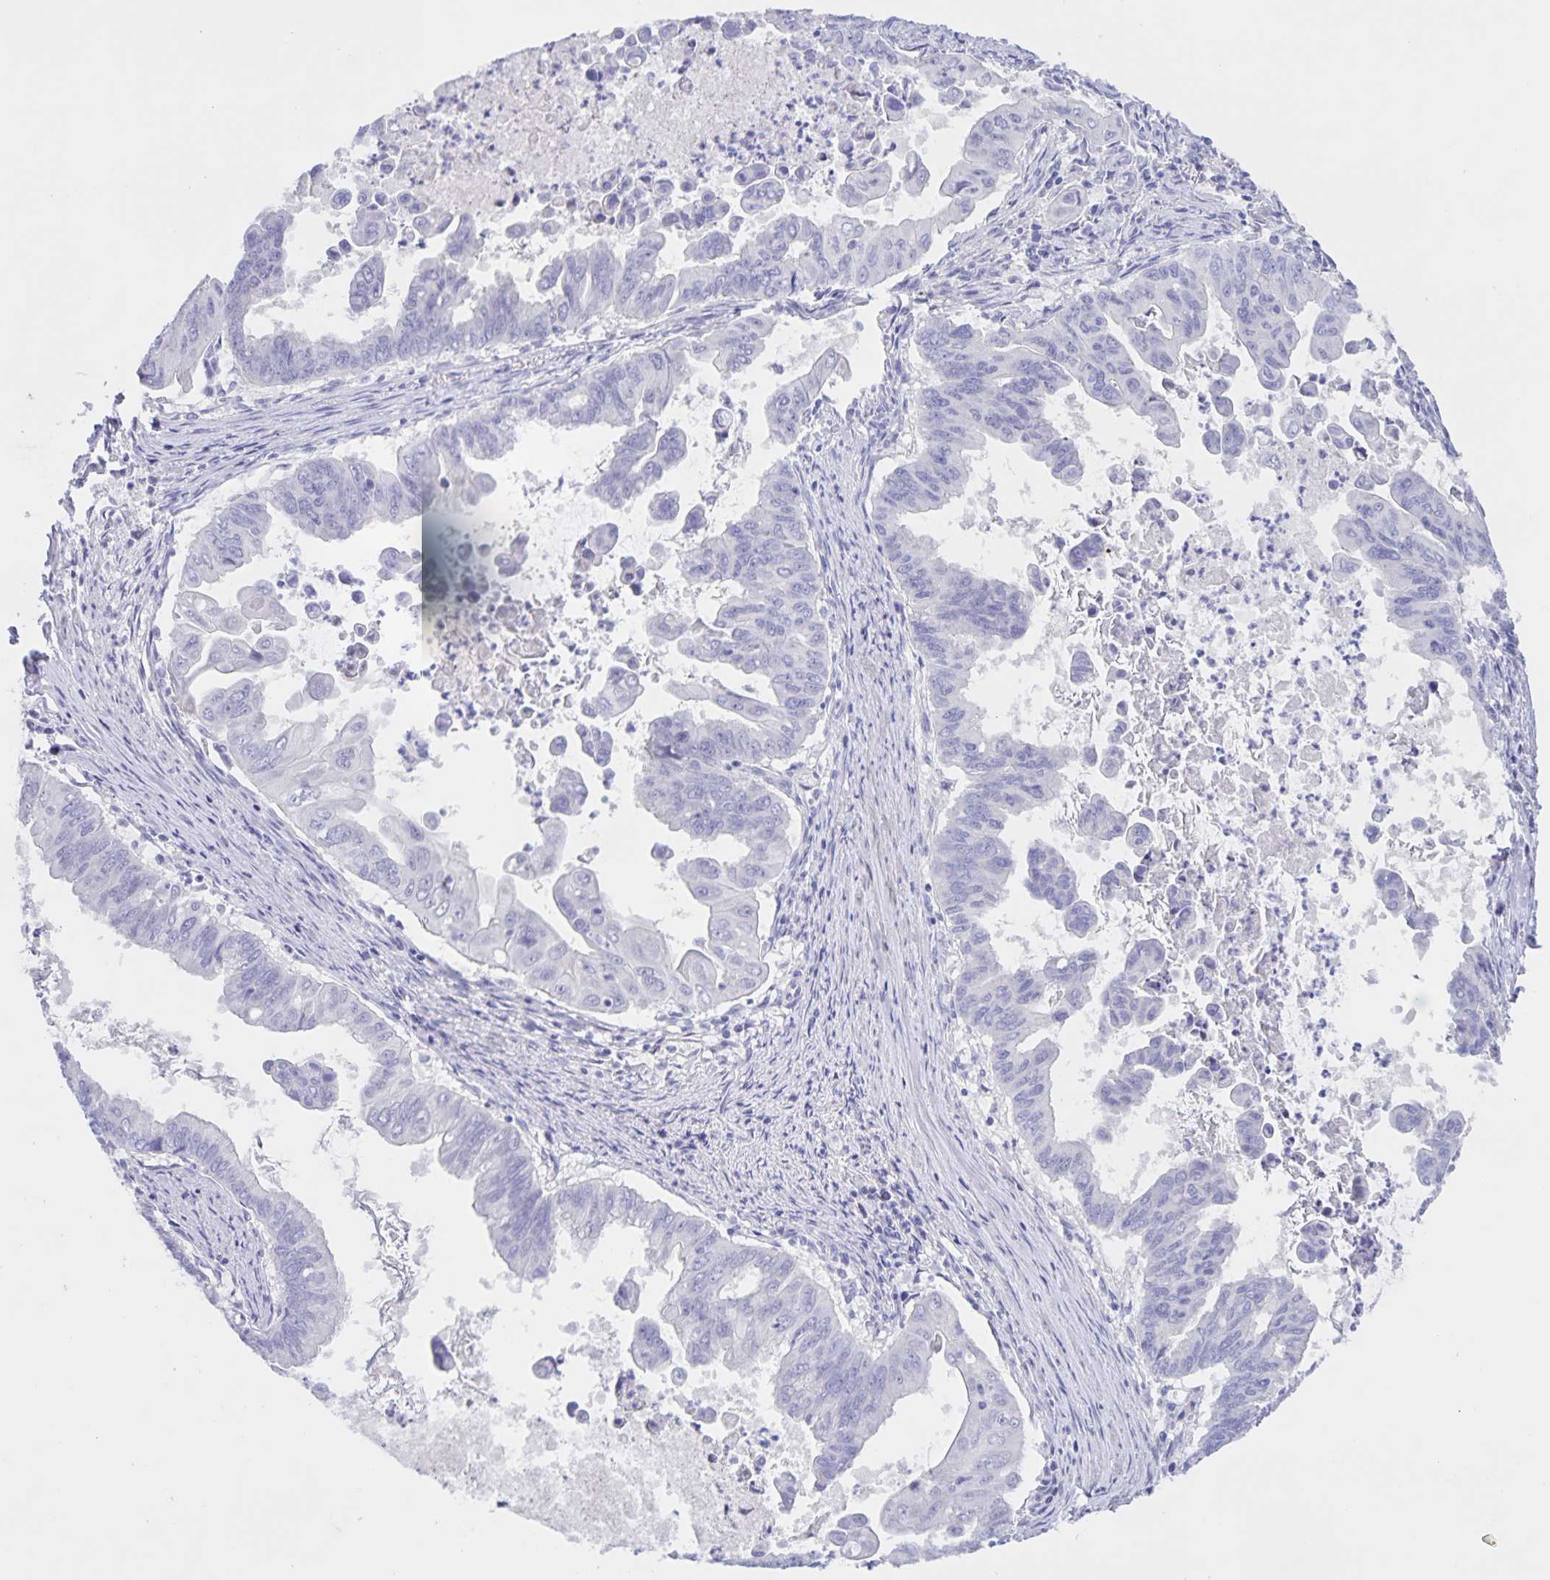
{"staining": {"intensity": "negative", "quantity": "none", "location": "none"}, "tissue": "stomach cancer", "cell_type": "Tumor cells", "image_type": "cancer", "snomed": [{"axis": "morphology", "description": "Adenocarcinoma, NOS"}, {"axis": "topography", "description": "Stomach, upper"}], "caption": "This is a image of immunohistochemistry (IHC) staining of adenocarcinoma (stomach), which shows no staining in tumor cells. Brightfield microscopy of immunohistochemistry (IHC) stained with DAB (brown) and hematoxylin (blue), captured at high magnification.", "gene": "DMGDH", "patient": {"sex": "male", "age": 80}}